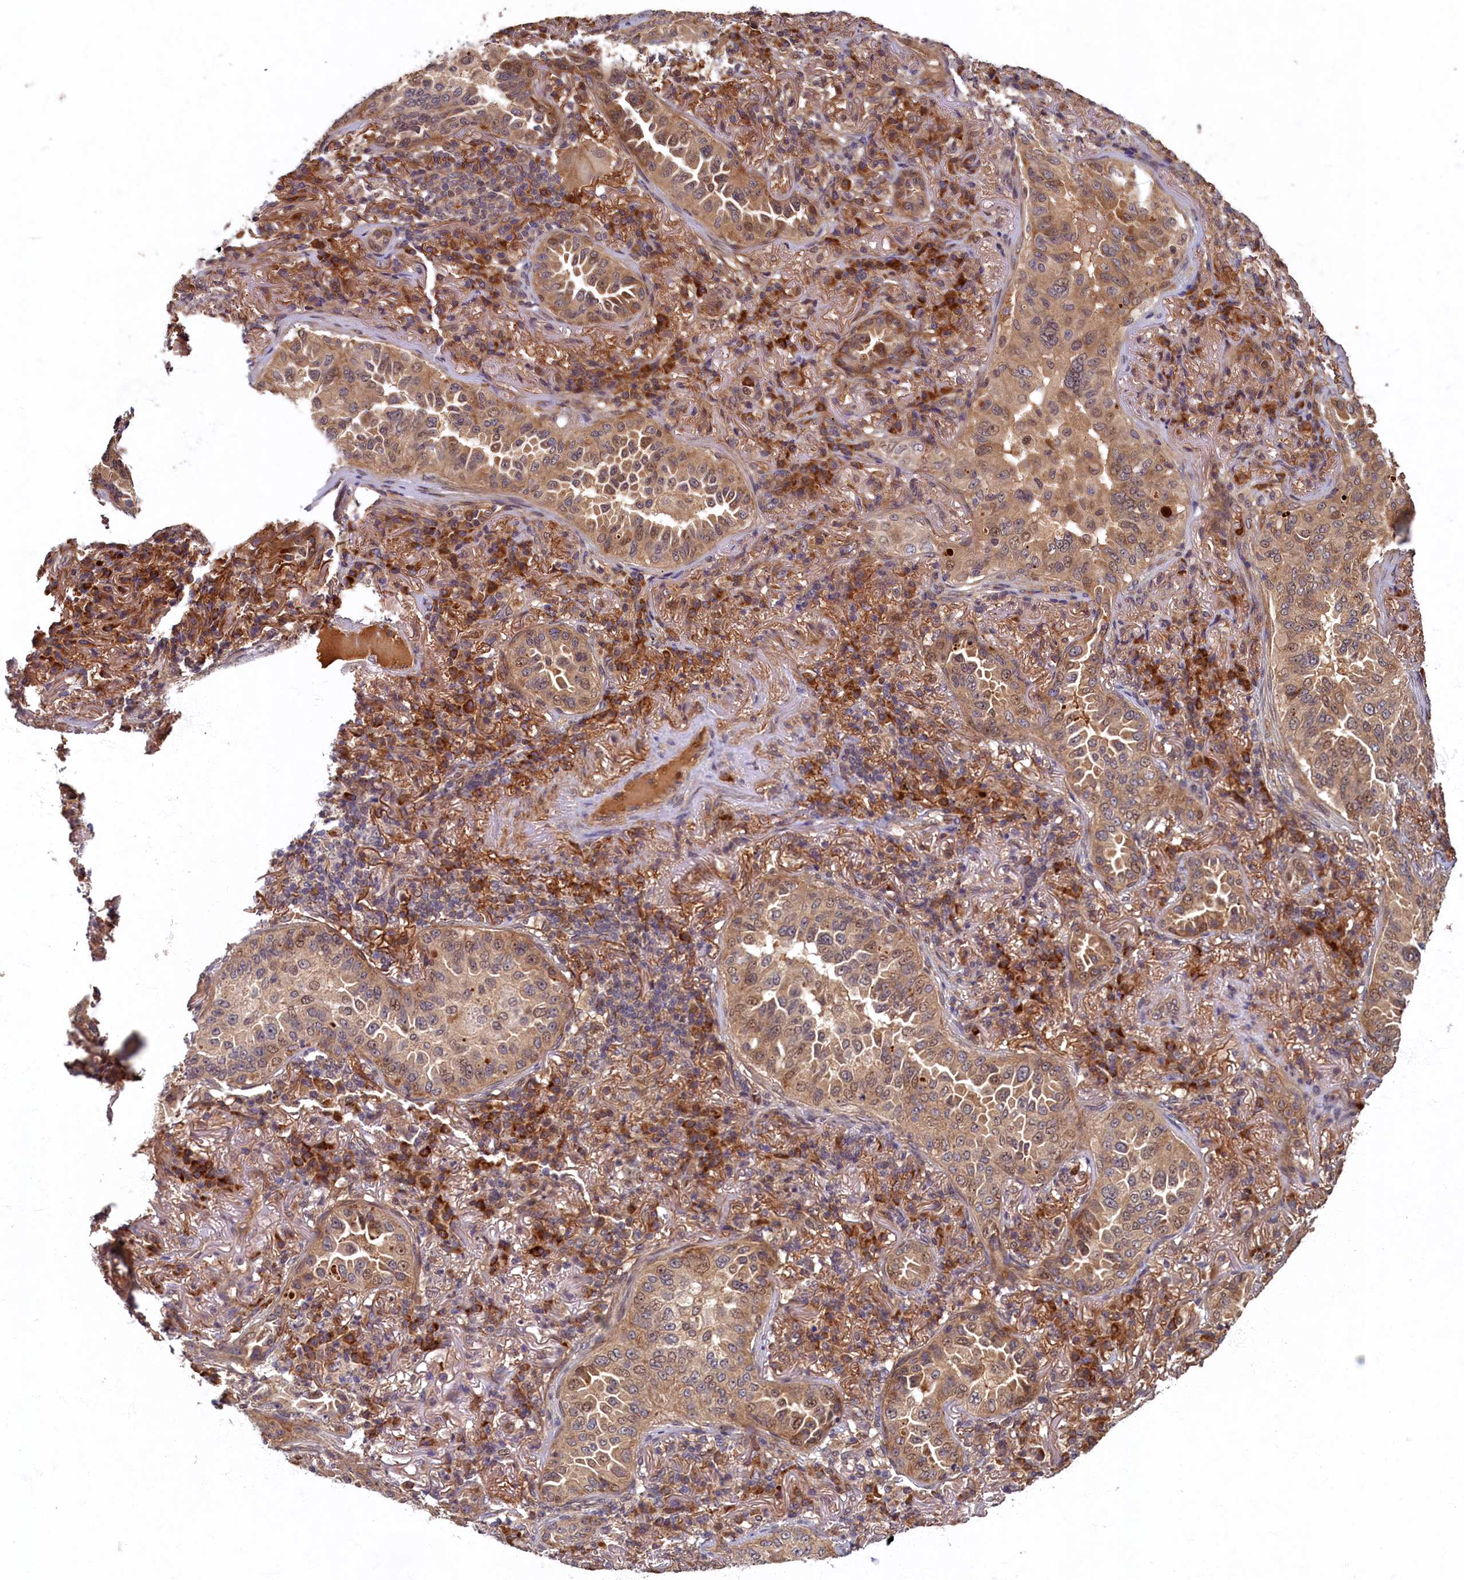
{"staining": {"intensity": "weak", "quantity": ">75%", "location": "cytoplasmic/membranous,nuclear"}, "tissue": "lung cancer", "cell_type": "Tumor cells", "image_type": "cancer", "snomed": [{"axis": "morphology", "description": "Adenocarcinoma, NOS"}, {"axis": "topography", "description": "Lung"}], "caption": "High-magnification brightfield microscopy of lung cancer stained with DAB (brown) and counterstained with hematoxylin (blue). tumor cells exhibit weak cytoplasmic/membranous and nuclear staining is present in about>75% of cells.", "gene": "LCMT2", "patient": {"sex": "female", "age": 69}}